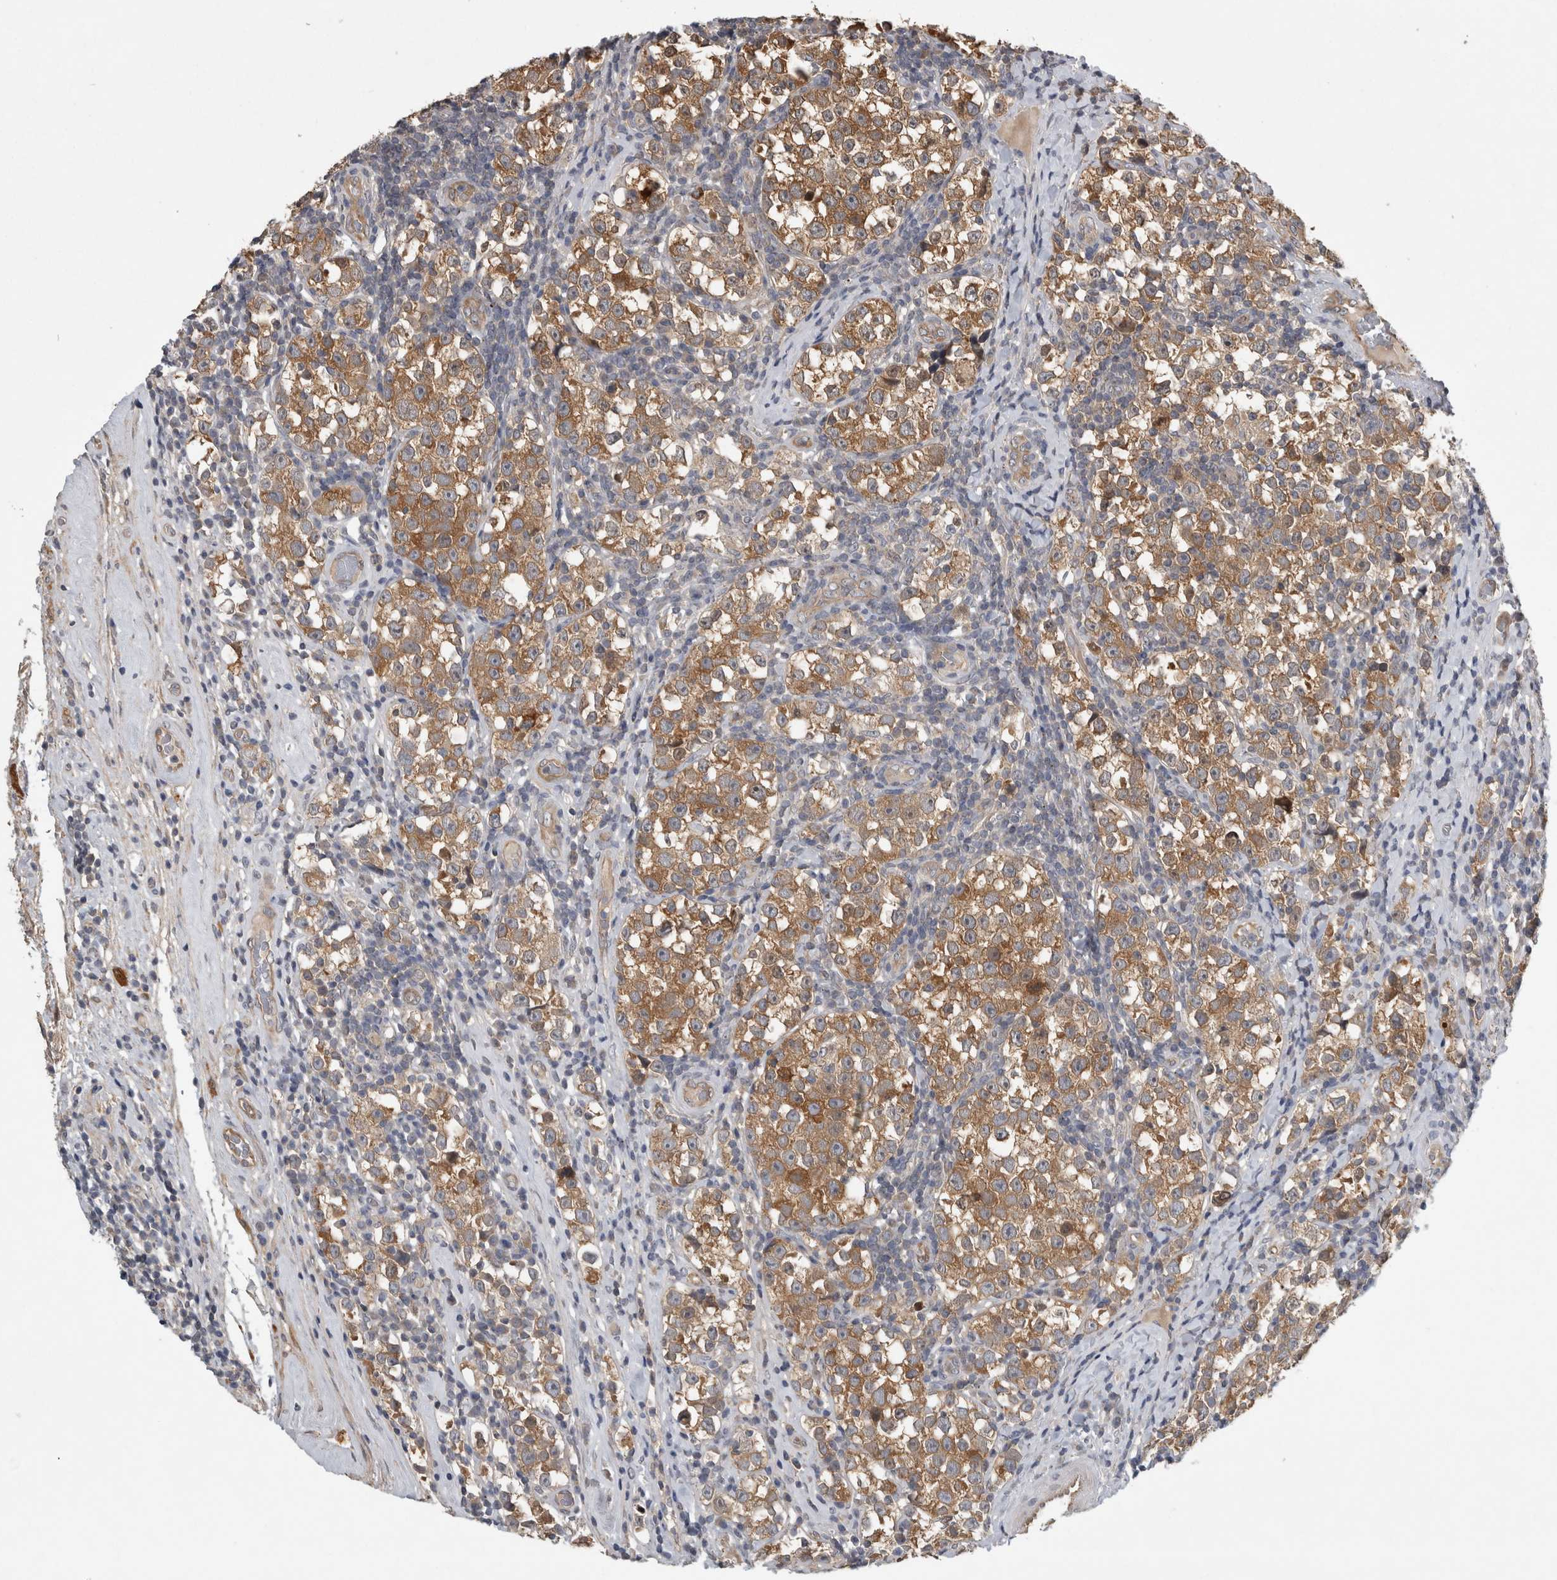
{"staining": {"intensity": "moderate", "quantity": ">75%", "location": "cytoplasmic/membranous"}, "tissue": "testis cancer", "cell_type": "Tumor cells", "image_type": "cancer", "snomed": [{"axis": "morphology", "description": "Normal tissue, NOS"}, {"axis": "morphology", "description": "Seminoma, NOS"}, {"axis": "topography", "description": "Testis"}], "caption": "Immunohistochemistry (IHC) micrograph of neoplastic tissue: human testis seminoma stained using IHC shows medium levels of moderate protein expression localized specifically in the cytoplasmic/membranous of tumor cells, appearing as a cytoplasmic/membranous brown color.", "gene": "TRMT61B", "patient": {"sex": "male", "age": 43}}